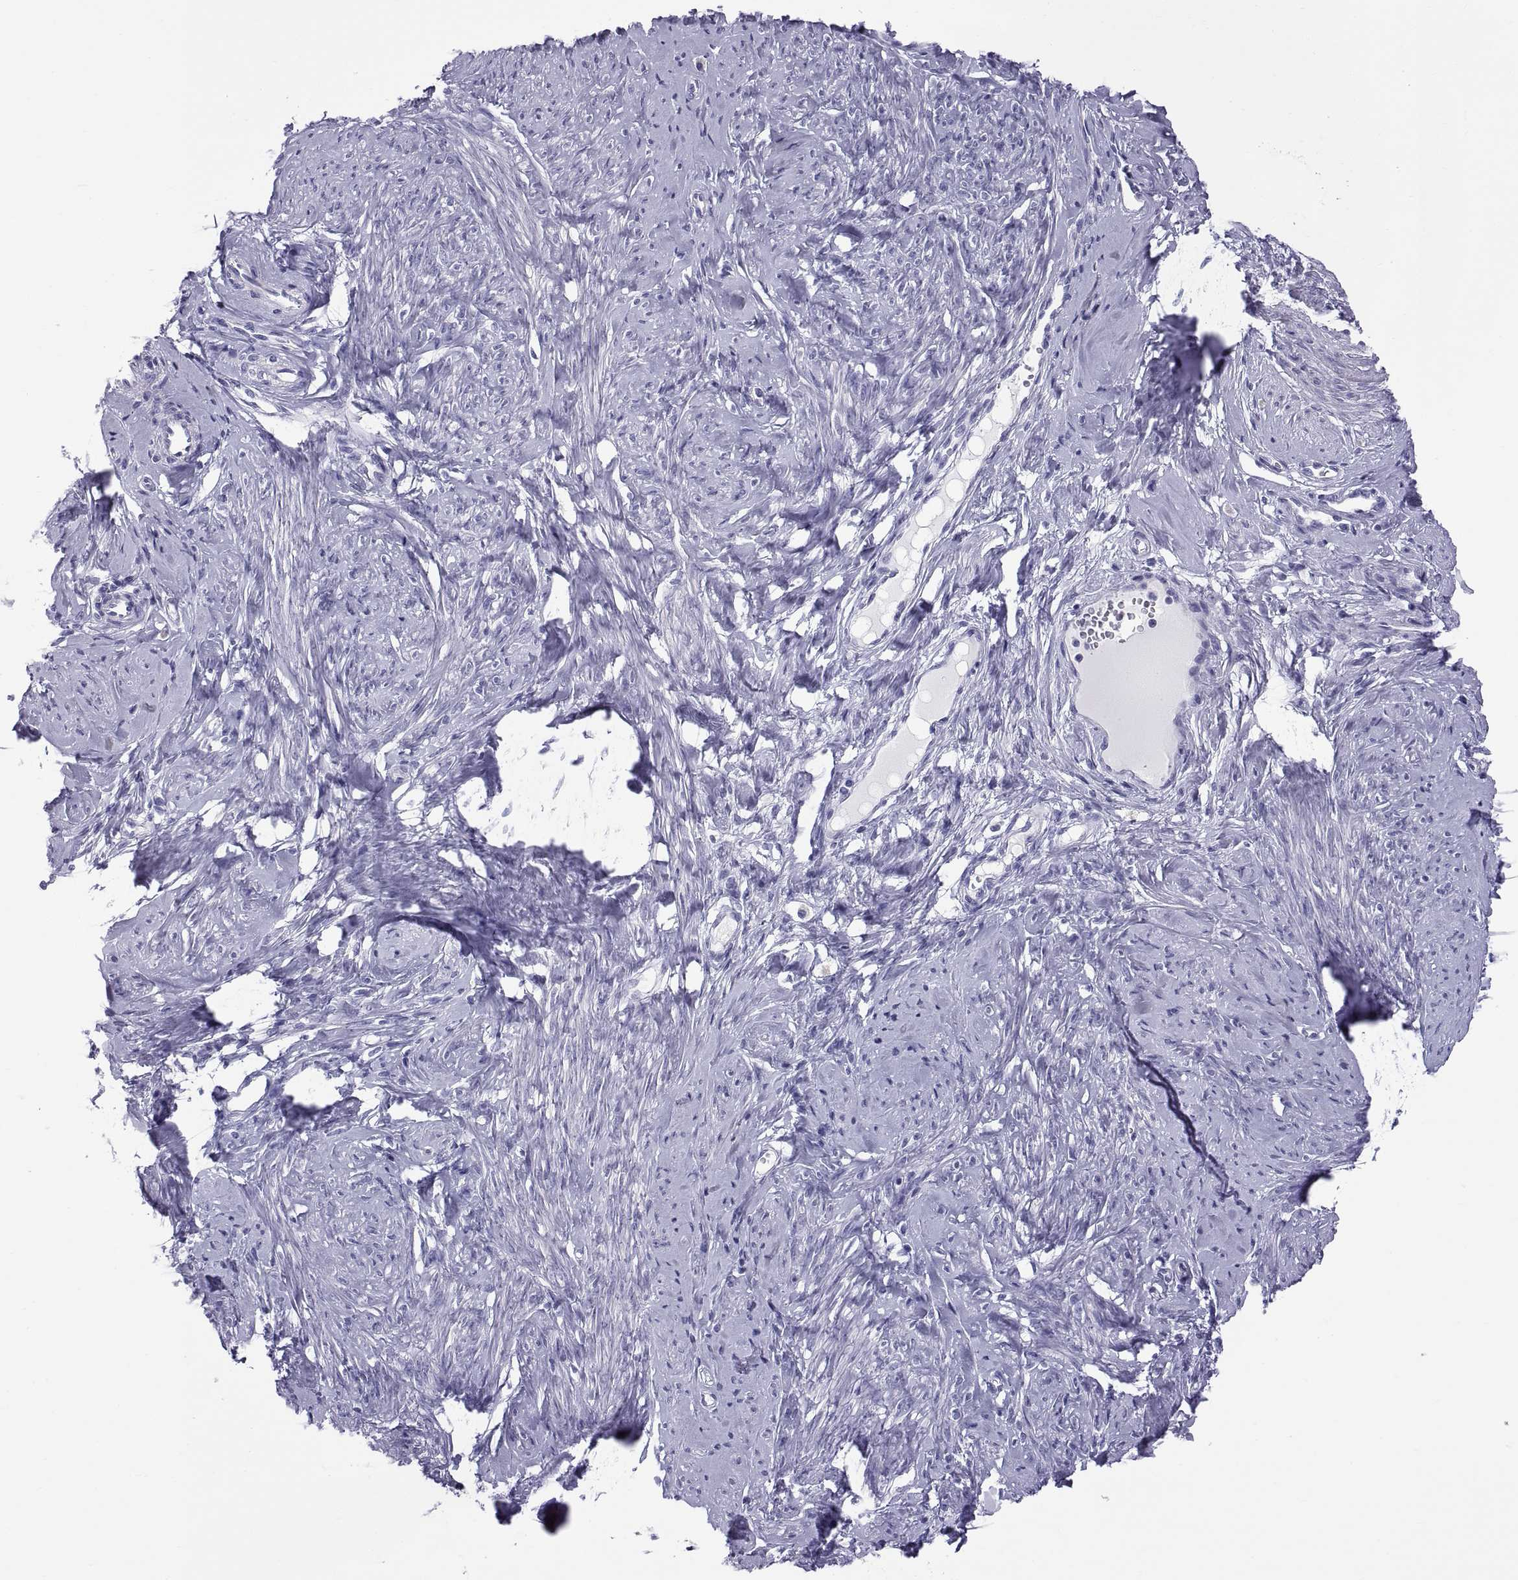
{"staining": {"intensity": "negative", "quantity": "none", "location": "none"}, "tissue": "smooth muscle", "cell_type": "Smooth muscle cells", "image_type": "normal", "snomed": [{"axis": "morphology", "description": "Normal tissue, NOS"}, {"axis": "topography", "description": "Smooth muscle"}], "caption": "Immunohistochemical staining of unremarkable human smooth muscle exhibits no significant staining in smooth muscle cells.", "gene": "RNASE12", "patient": {"sex": "female", "age": 48}}